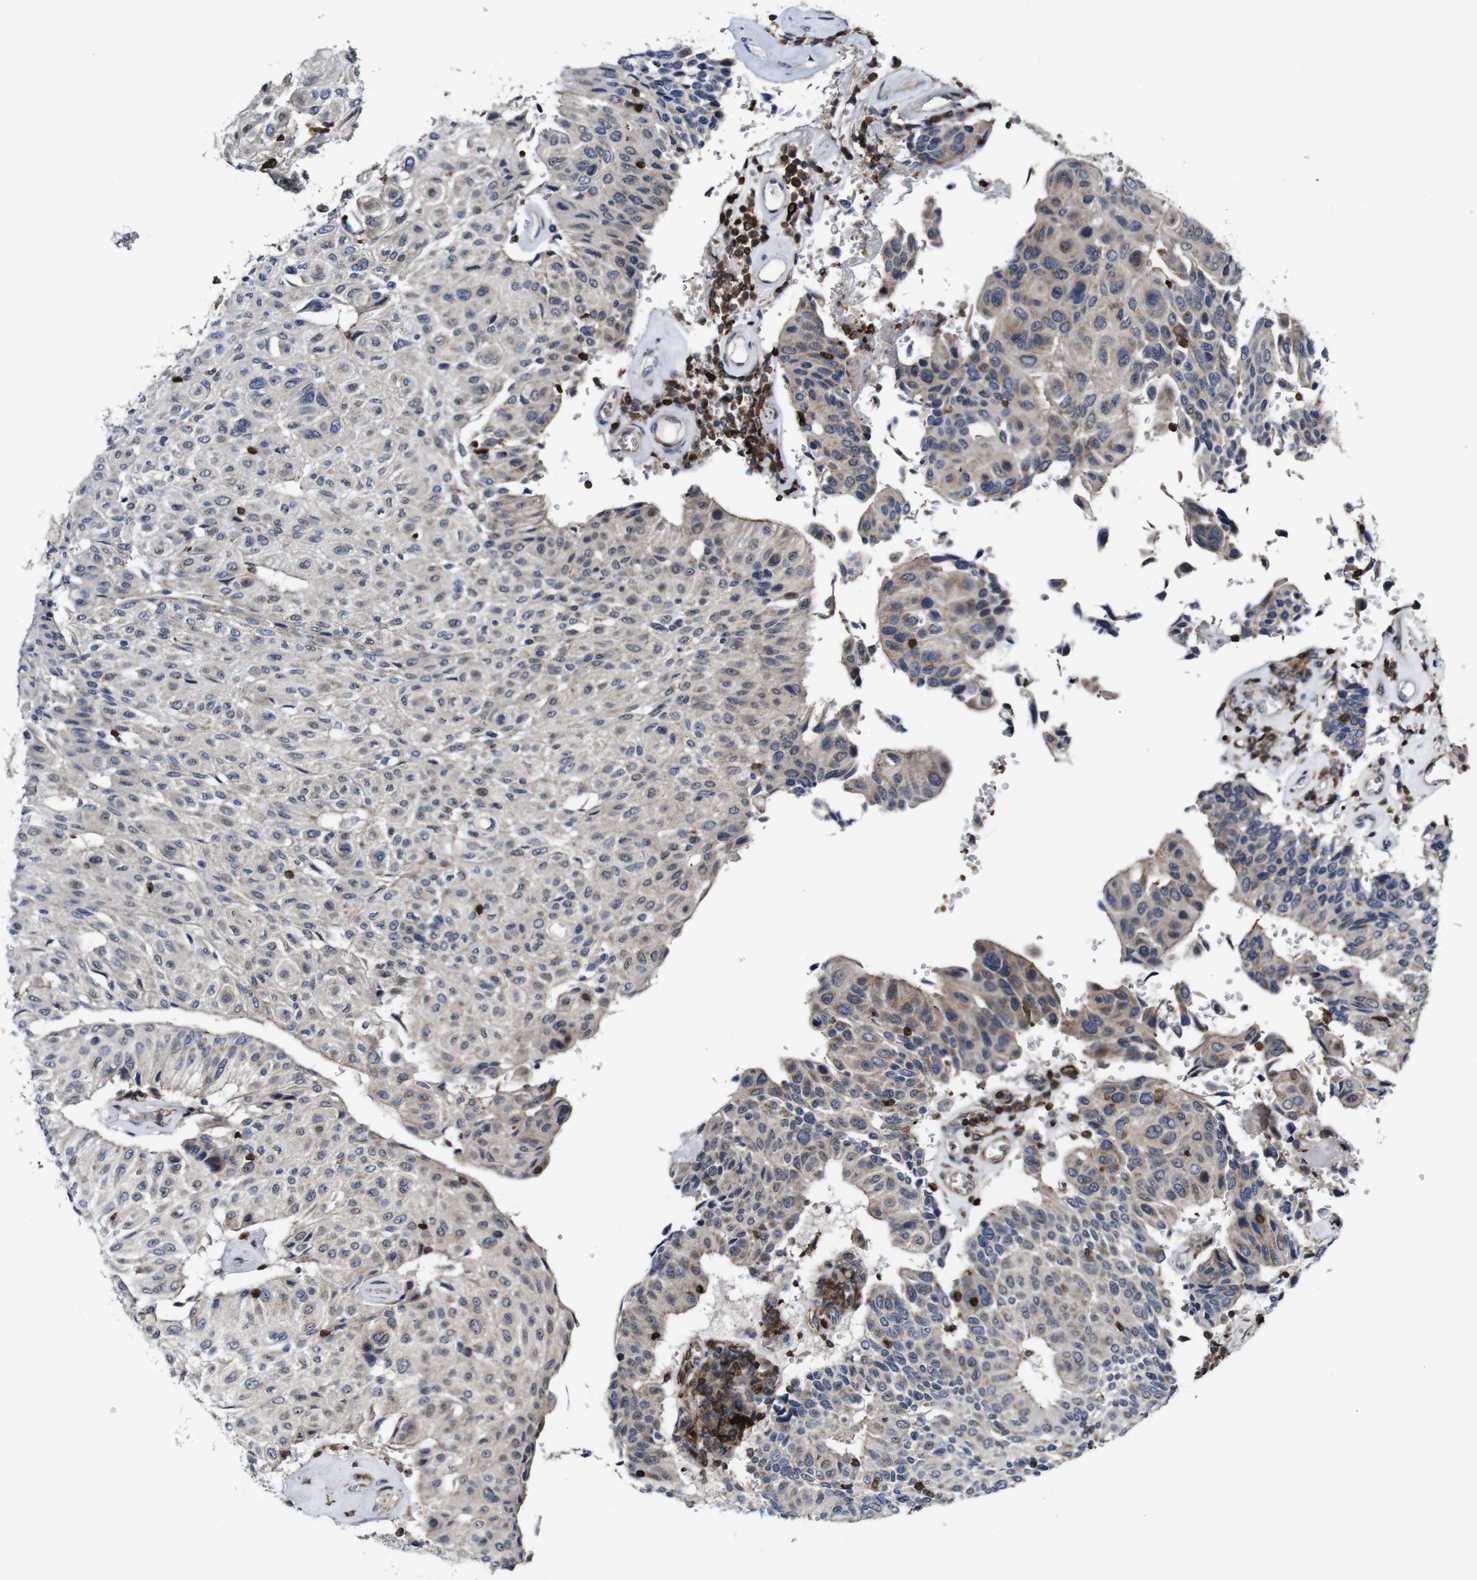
{"staining": {"intensity": "weak", "quantity": ">75%", "location": "cytoplasmic/membranous"}, "tissue": "urothelial cancer", "cell_type": "Tumor cells", "image_type": "cancer", "snomed": [{"axis": "morphology", "description": "Urothelial carcinoma, High grade"}, {"axis": "topography", "description": "Urinary bladder"}], "caption": "Immunohistochemistry image of neoplastic tissue: human urothelial cancer stained using immunohistochemistry shows low levels of weak protein expression localized specifically in the cytoplasmic/membranous of tumor cells, appearing as a cytoplasmic/membranous brown color.", "gene": "JAK2", "patient": {"sex": "male", "age": 66}}